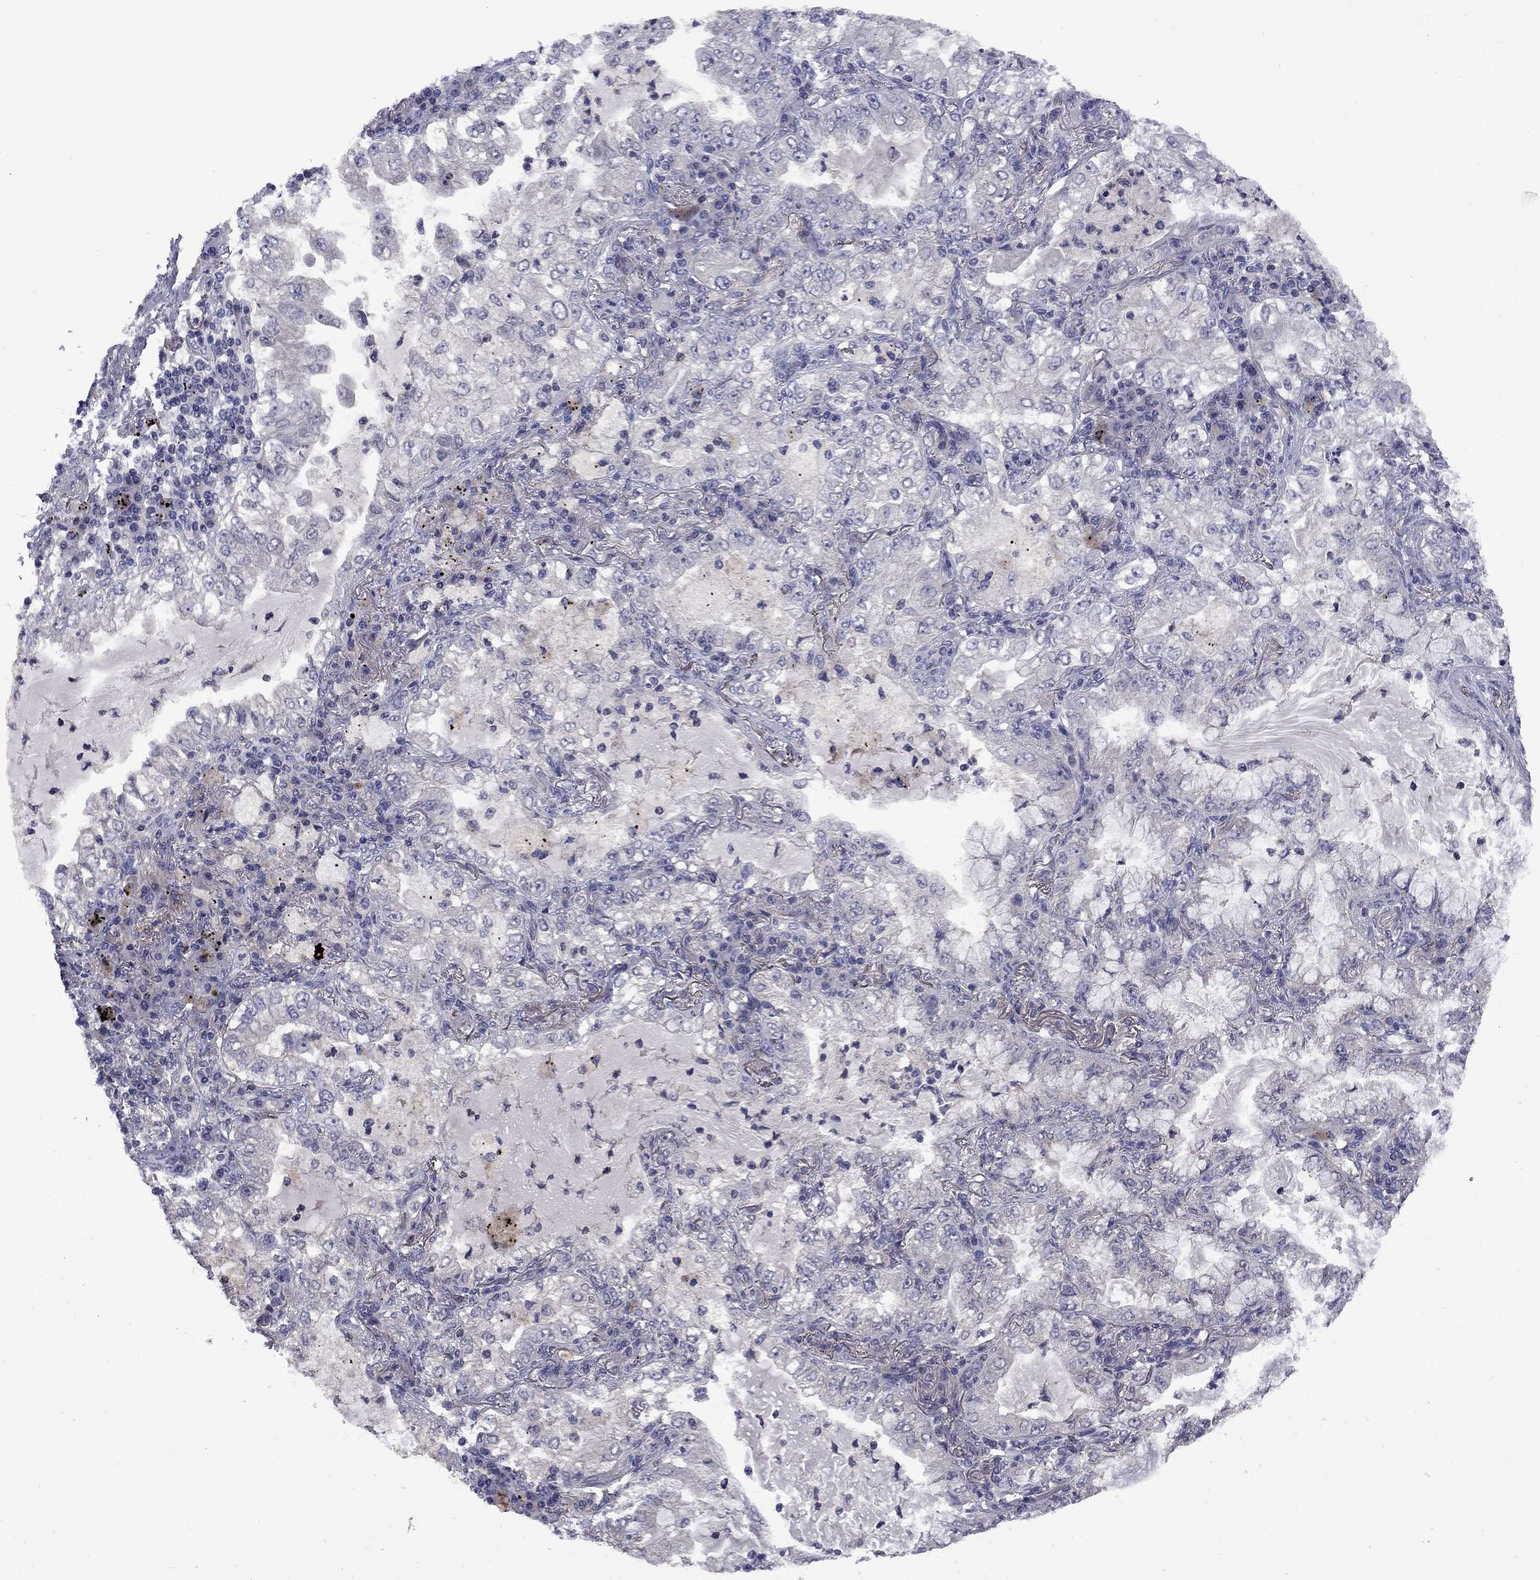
{"staining": {"intensity": "negative", "quantity": "none", "location": "none"}, "tissue": "lung cancer", "cell_type": "Tumor cells", "image_type": "cancer", "snomed": [{"axis": "morphology", "description": "Adenocarcinoma, NOS"}, {"axis": "topography", "description": "Lung"}], "caption": "Histopathology image shows no protein positivity in tumor cells of lung cancer (adenocarcinoma) tissue. (Immunohistochemistry (ihc), brightfield microscopy, high magnification).", "gene": "SNTA1", "patient": {"sex": "female", "age": 73}}